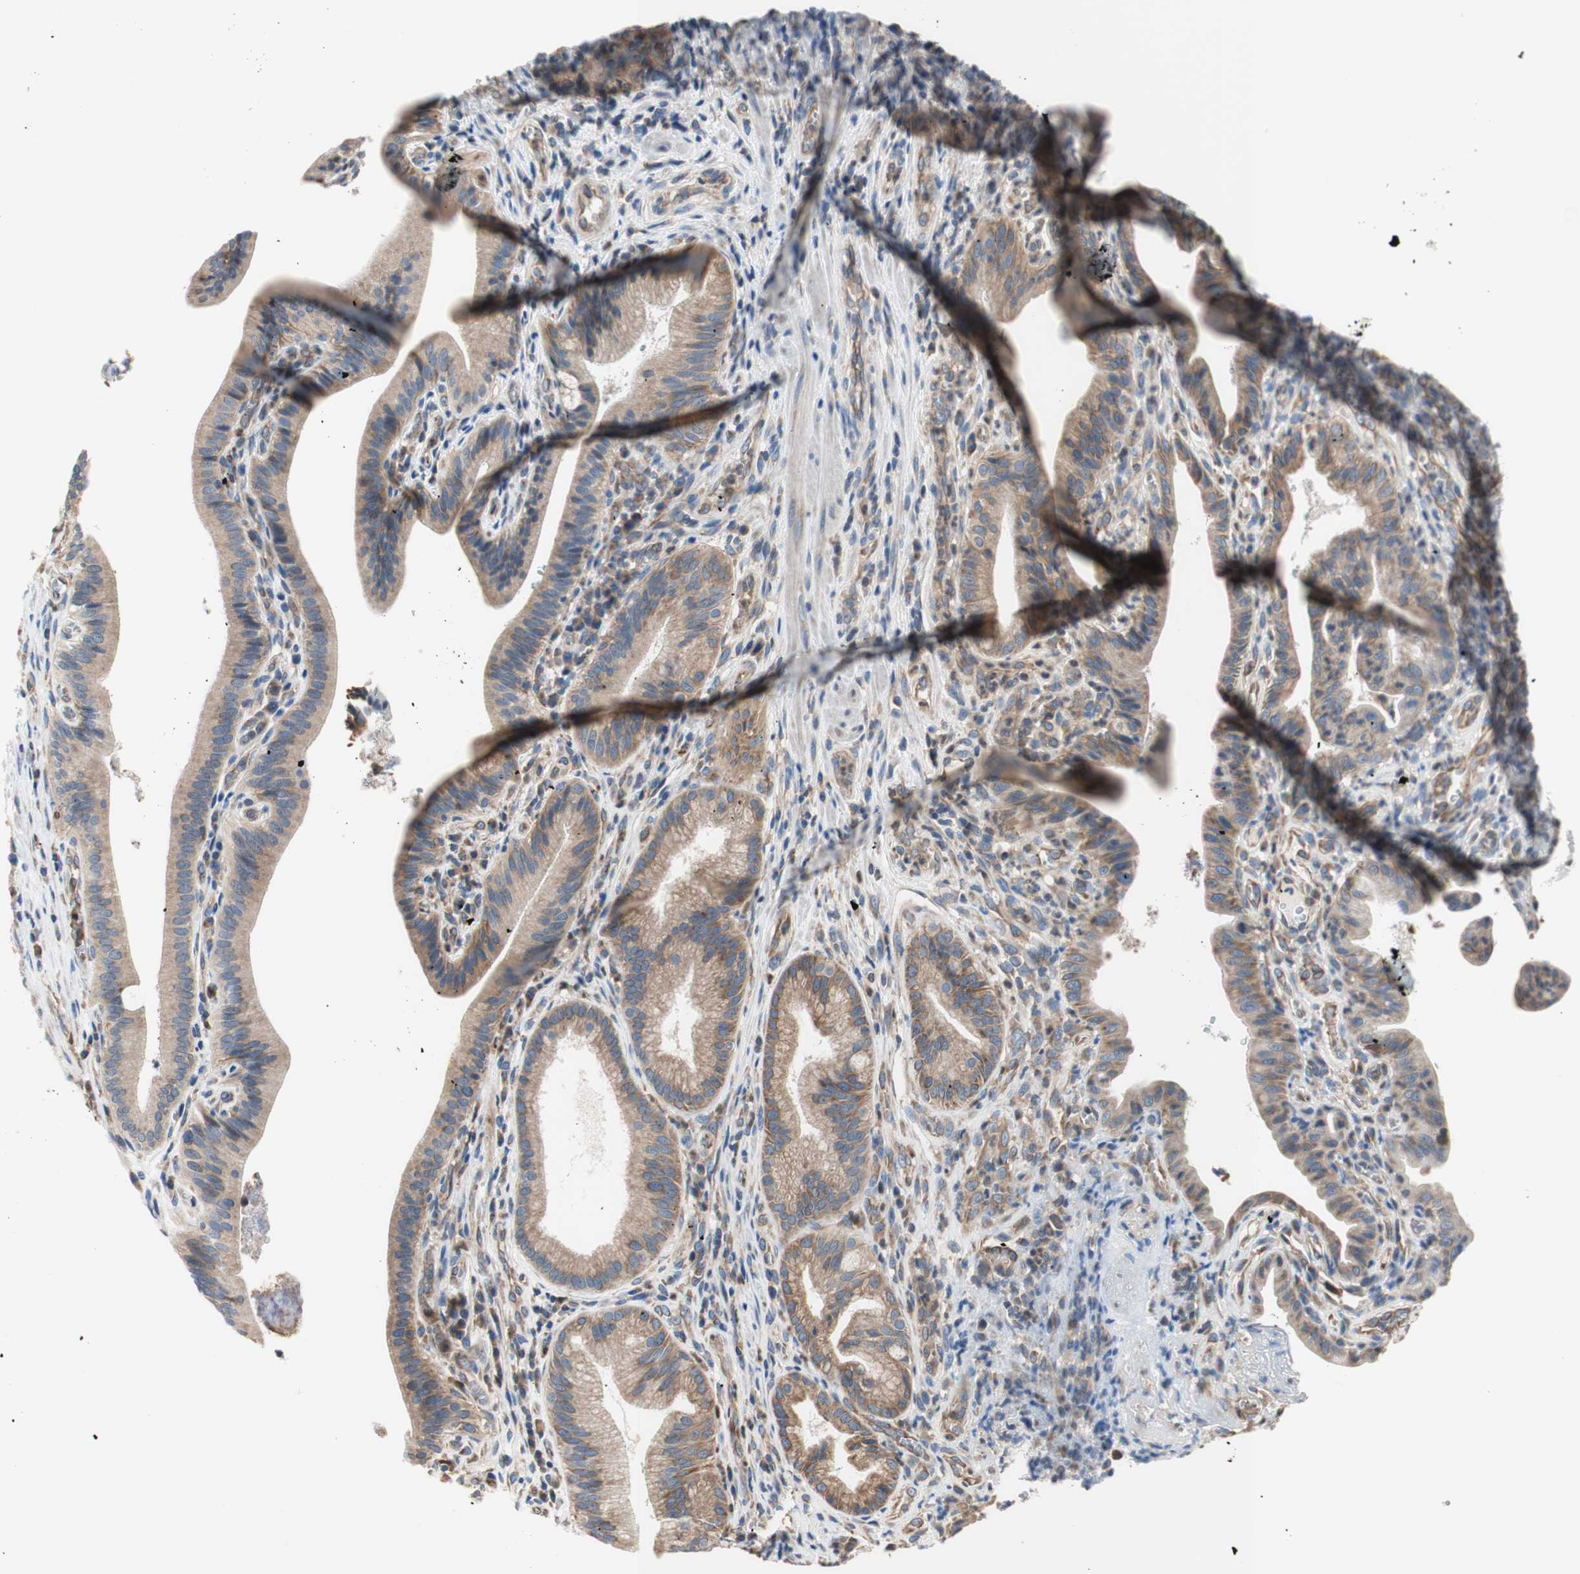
{"staining": {"intensity": "moderate", "quantity": "25%-75%", "location": "cytoplasmic/membranous"}, "tissue": "pancreatic cancer", "cell_type": "Tumor cells", "image_type": "cancer", "snomed": [{"axis": "morphology", "description": "Adenocarcinoma, NOS"}, {"axis": "topography", "description": "Pancreas"}], "caption": "Immunohistochemistry (IHC) micrograph of adenocarcinoma (pancreatic) stained for a protein (brown), which shows medium levels of moderate cytoplasmic/membranous expression in approximately 25%-75% of tumor cells.", "gene": "FMR1", "patient": {"sex": "female", "age": 75}}